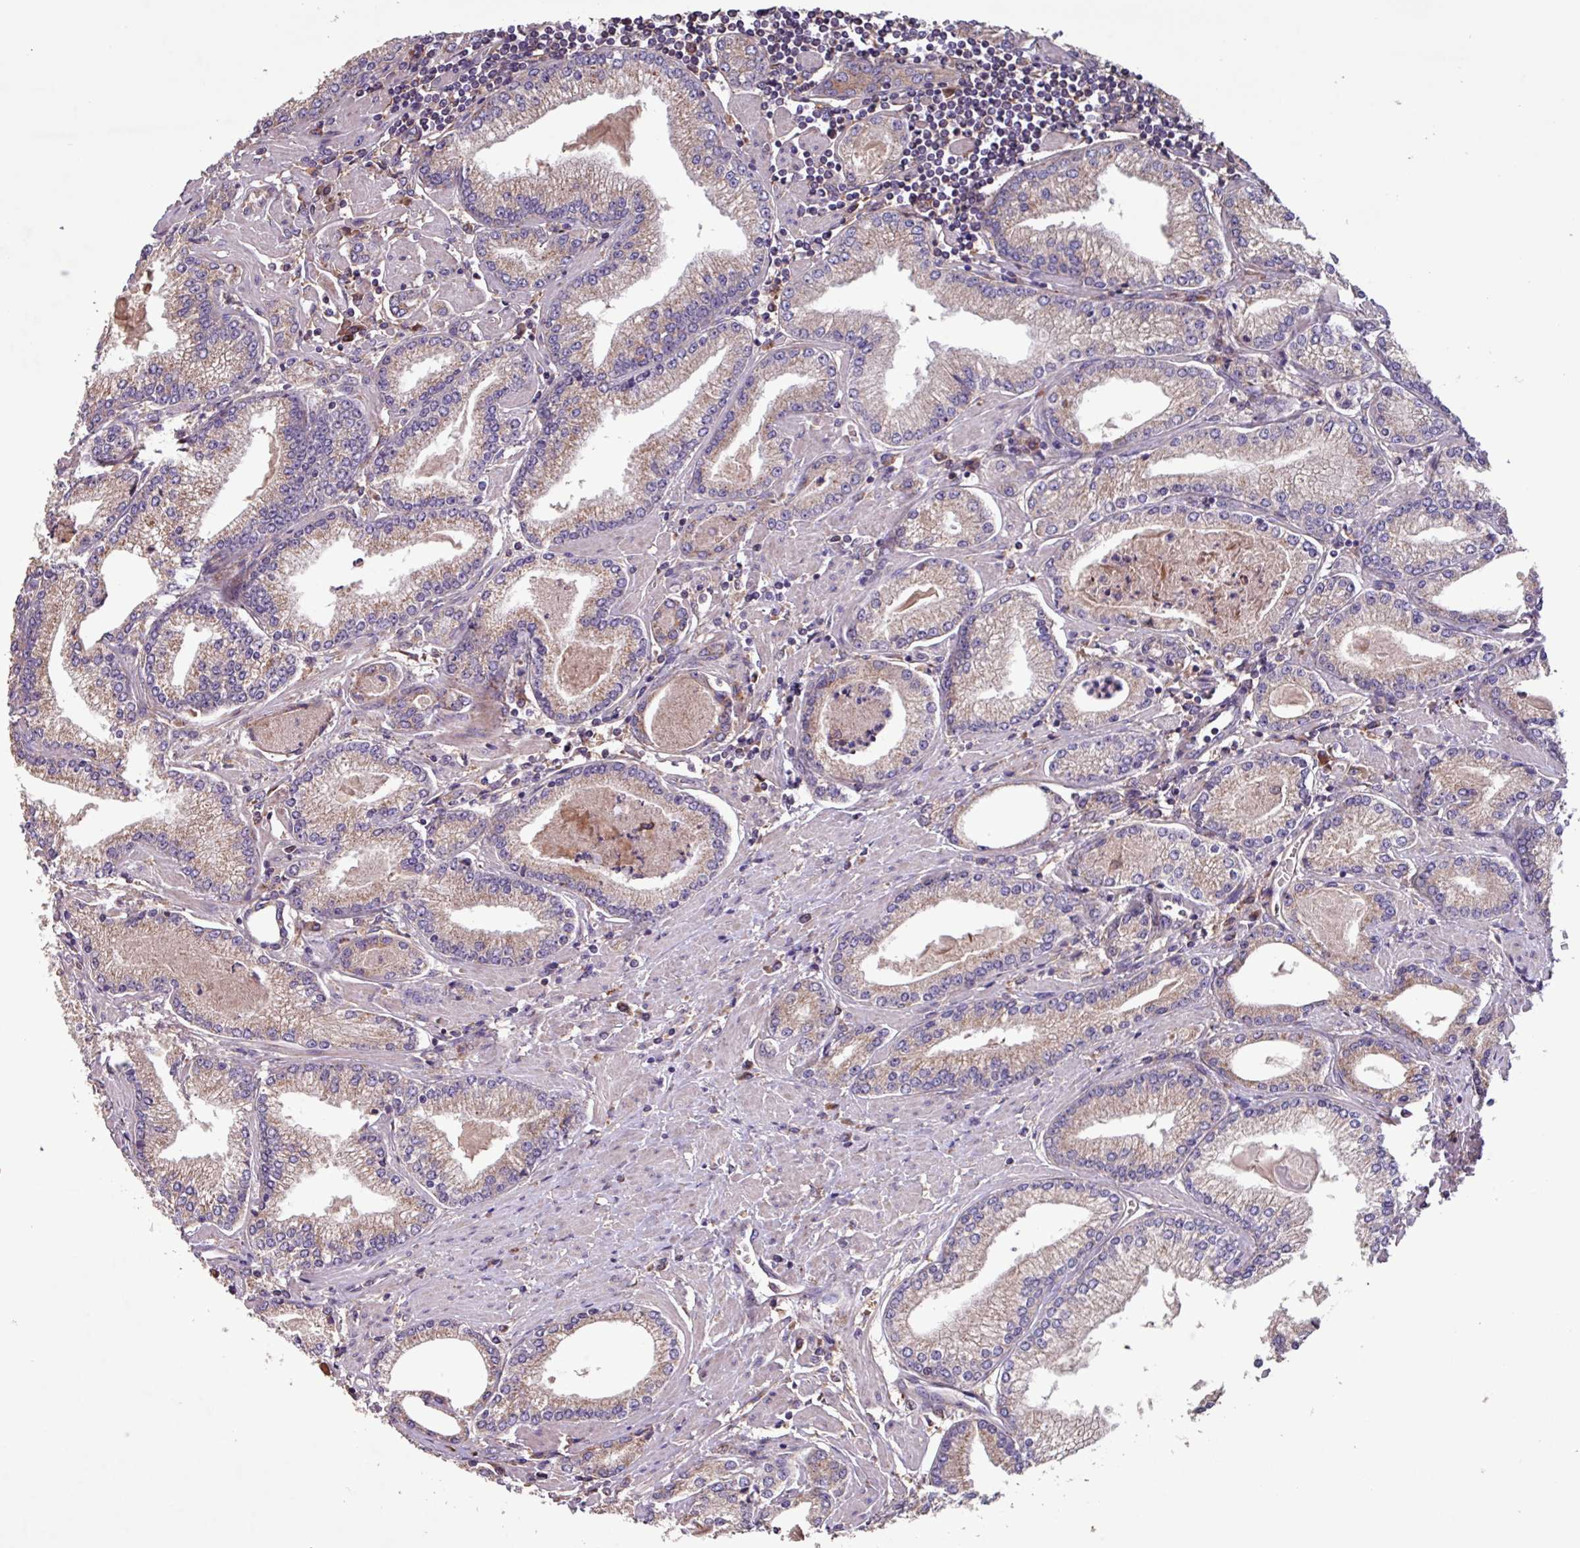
{"staining": {"intensity": "moderate", "quantity": "25%-75%", "location": "cytoplasmic/membranous"}, "tissue": "prostate cancer", "cell_type": "Tumor cells", "image_type": "cancer", "snomed": [{"axis": "morphology", "description": "Adenocarcinoma, High grade"}, {"axis": "topography", "description": "Prostate"}], "caption": "Immunohistochemical staining of human prostate cancer (adenocarcinoma (high-grade)) shows medium levels of moderate cytoplasmic/membranous positivity in approximately 25%-75% of tumor cells.", "gene": "PTPRQ", "patient": {"sex": "male", "age": 66}}